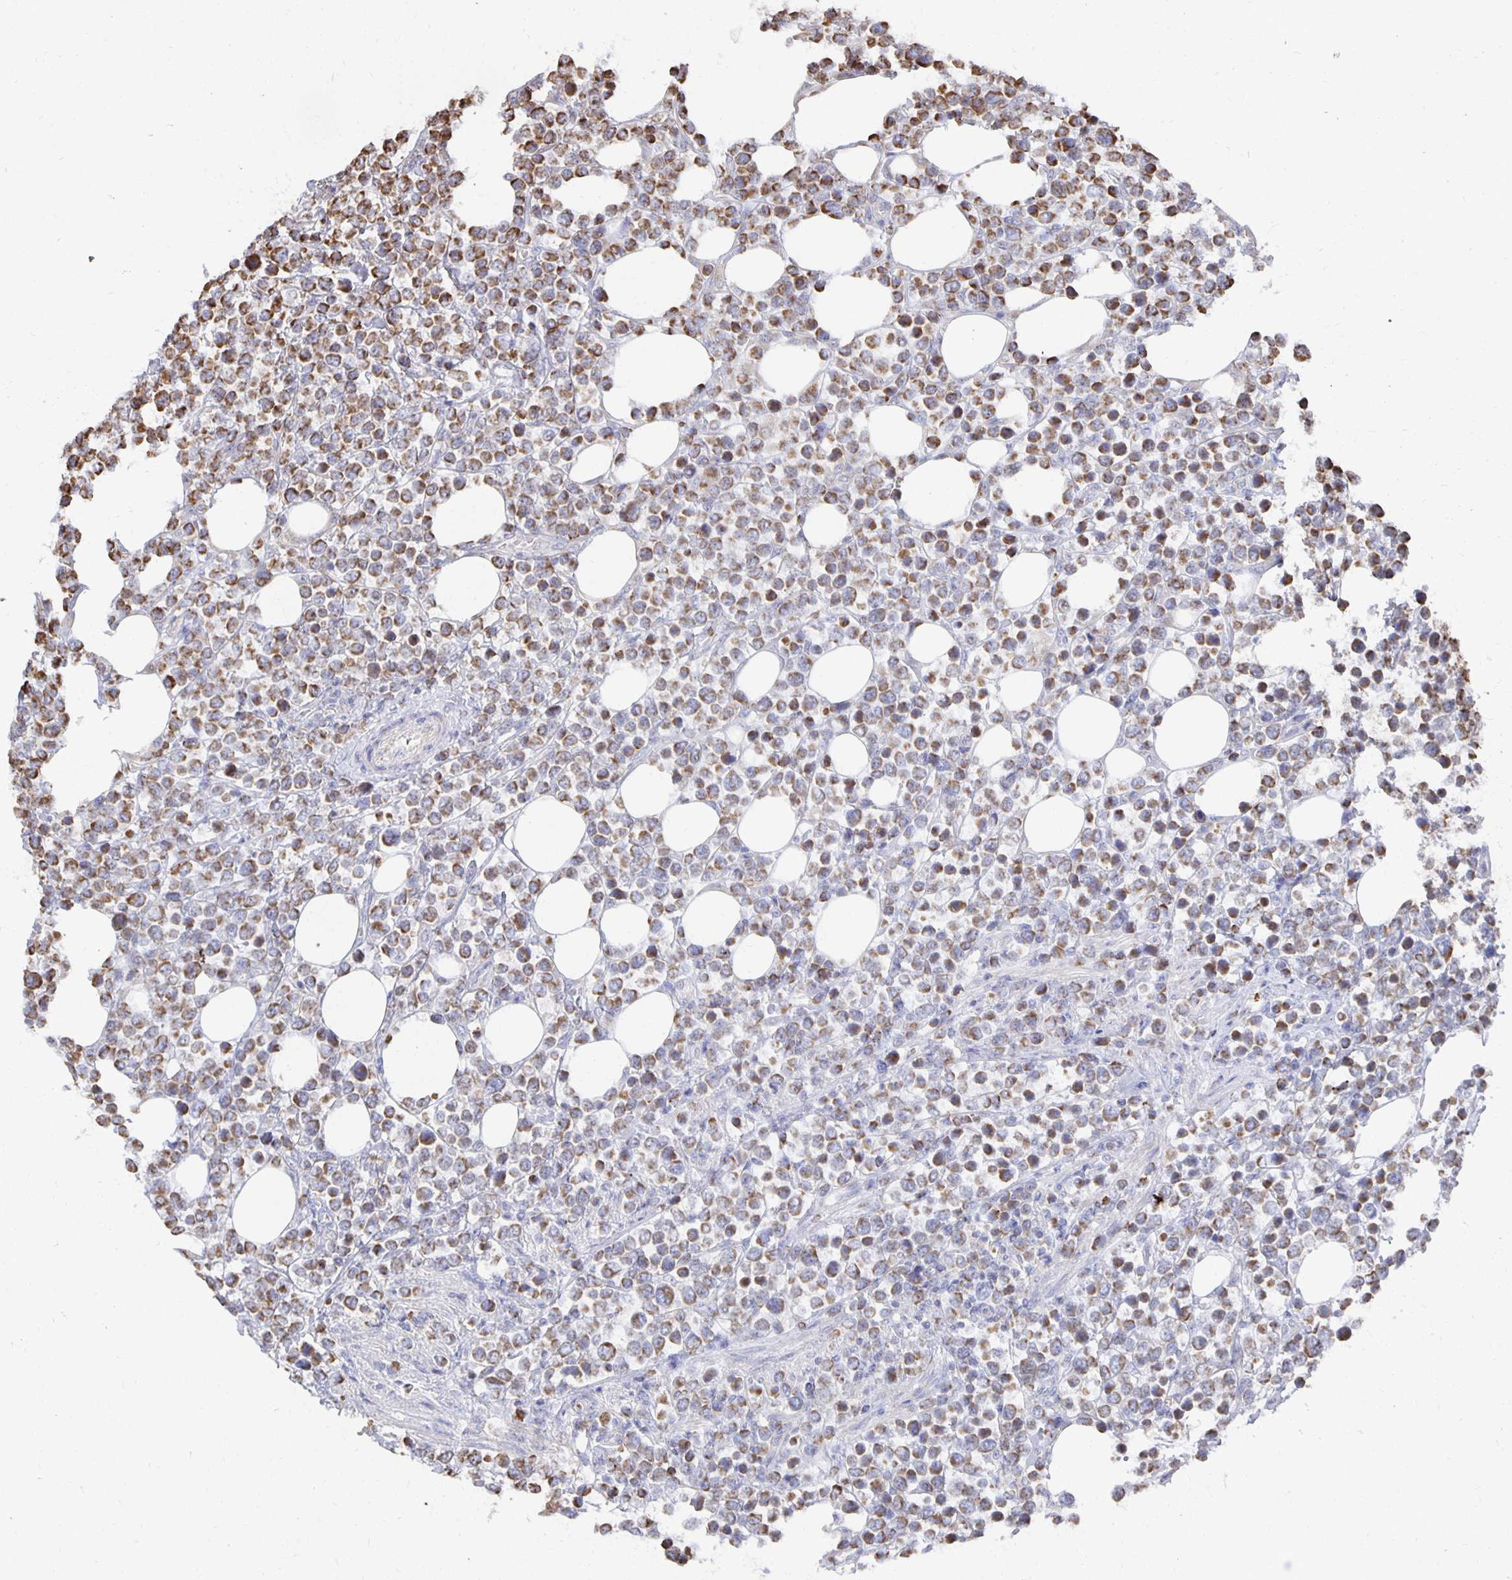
{"staining": {"intensity": "moderate", "quantity": ">75%", "location": "cytoplasmic/membranous"}, "tissue": "lymphoma", "cell_type": "Tumor cells", "image_type": "cancer", "snomed": [{"axis": "morphology", "description": "Malignant lymphoma, non-Hodgkin's type, High grade"}, {"axis": "topography", "description": "Soft tissue"}], "caption": "IHC of human lymphoma reveals medium levels of moderate cytoplasmic/membranous staining in approximately >75% of tumor cells. Nuclei are stained in blue.", "gene": "NKX2-8", "patient": {"sex": "female", "age": 56}}